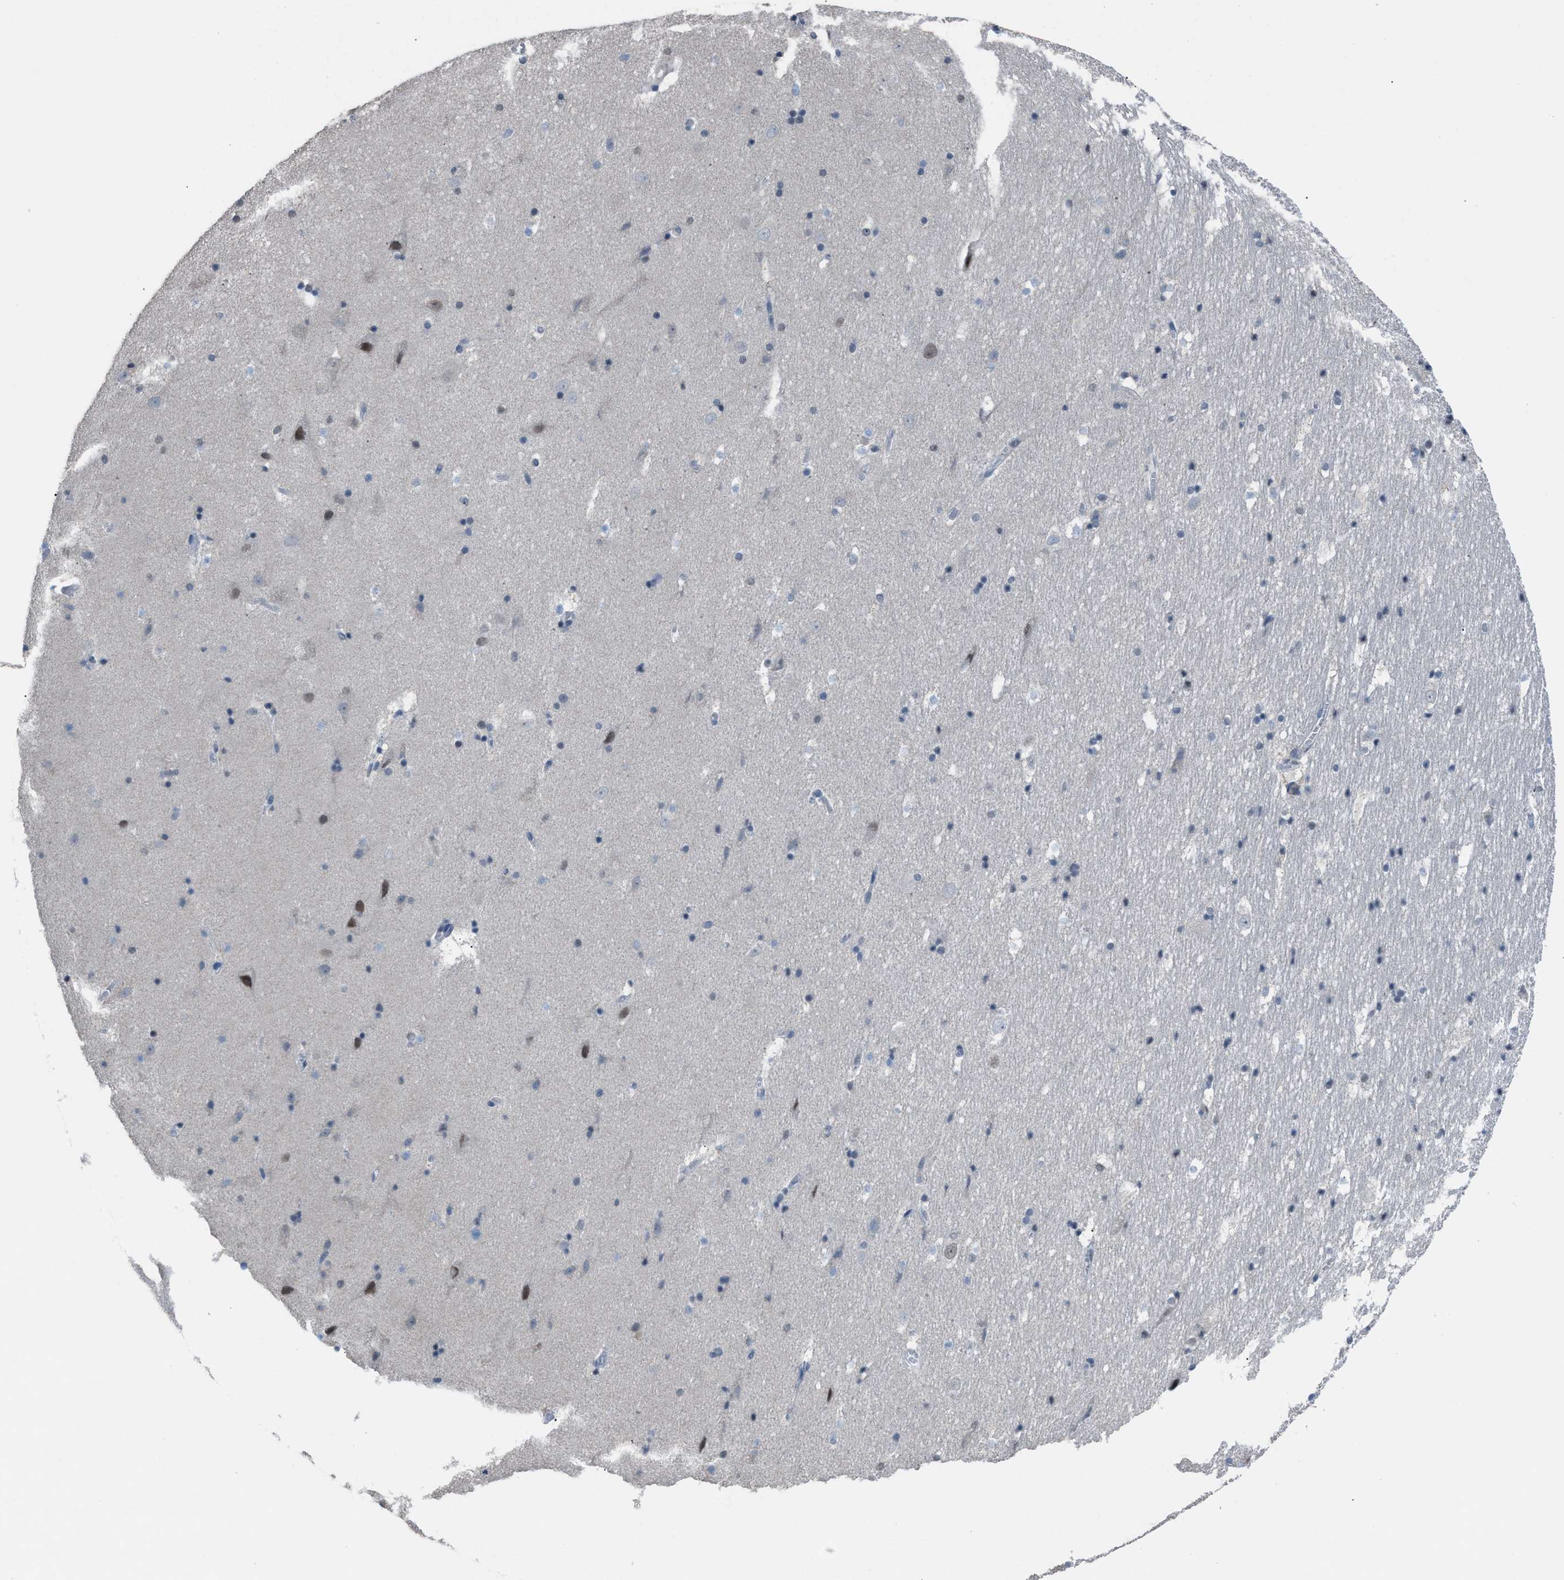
{"staining": {"intensity": "weak", "quantity": "<25%", "location": "nuclear"}, "tissue": "hippocampus", "cell_type": "Glial cells", "image_type": "normal", "snomed": [{"axis": "morphology", "description": "Normal tissue, NOS"}, {"axis": "topography", "description": "Hippocampus"}], "caption": "DAB (3,3'-diaminobenzidine) immunohistochemical staining of normal human hippocampus reveals no significant expression in glial cells.", "gene": "ZNF276", "patient": {"sex": "male", "age": 45}}